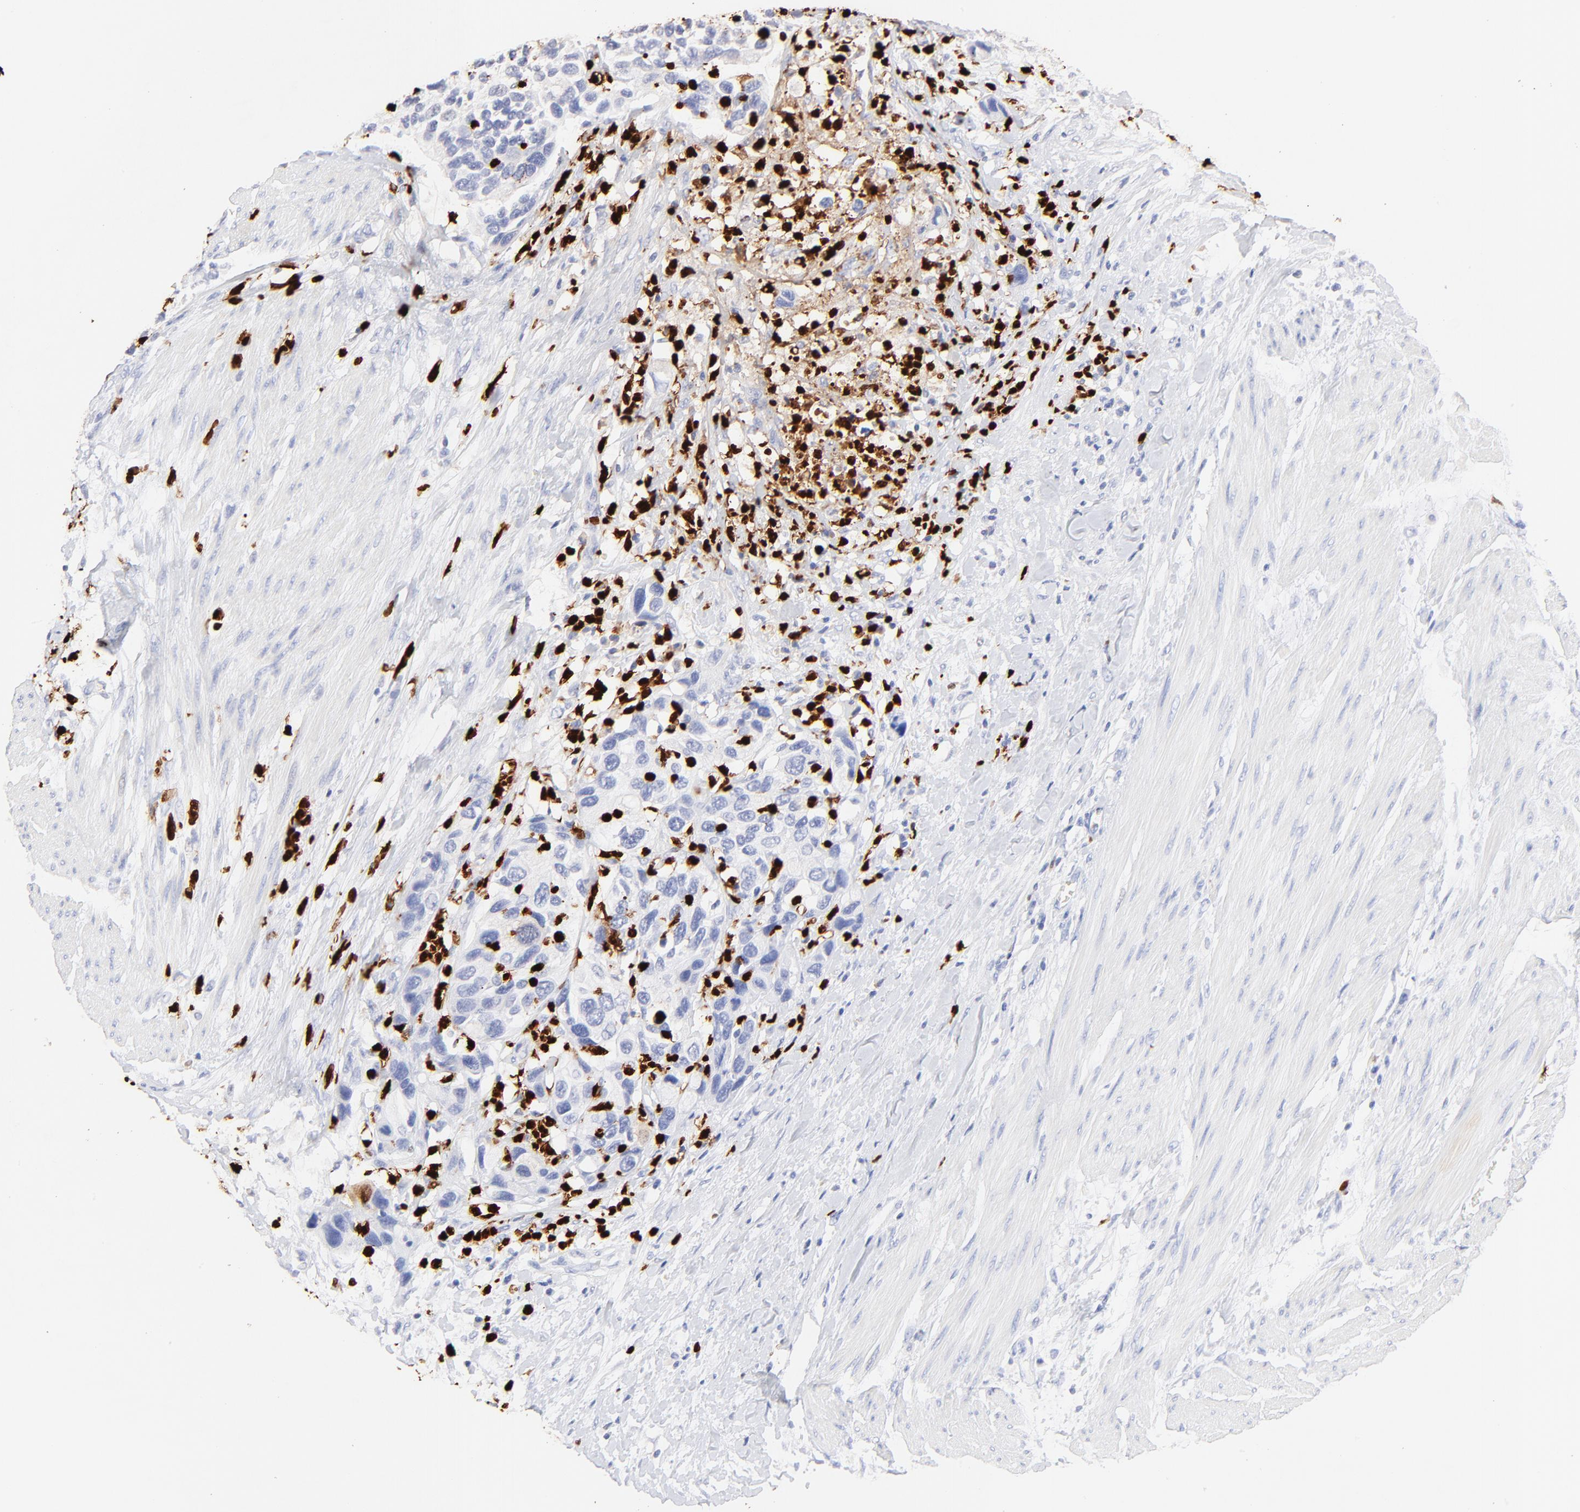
{"staining": {"intensity": "negative", "quantity": "none", "location": "none"}, "tissue": "urothelial cancer", "cell_type": "Tumor cells", "image_type": "cancer", "snomed": [{"axis": "morphology", "description": "Urothelial carcinoma, High grade"}, {"axis": "topography", "description": "Urinary bladder"}], "caption": "DAB immunohistochemical staining of high-grade urothelial carcinoma shows no significant positivity in tumor cells. (Brightfield microscopy of DAB immunohistochemistry at high magnification).", "gene": "S100A12", "patient": {"sex": "male", "age": 66}}